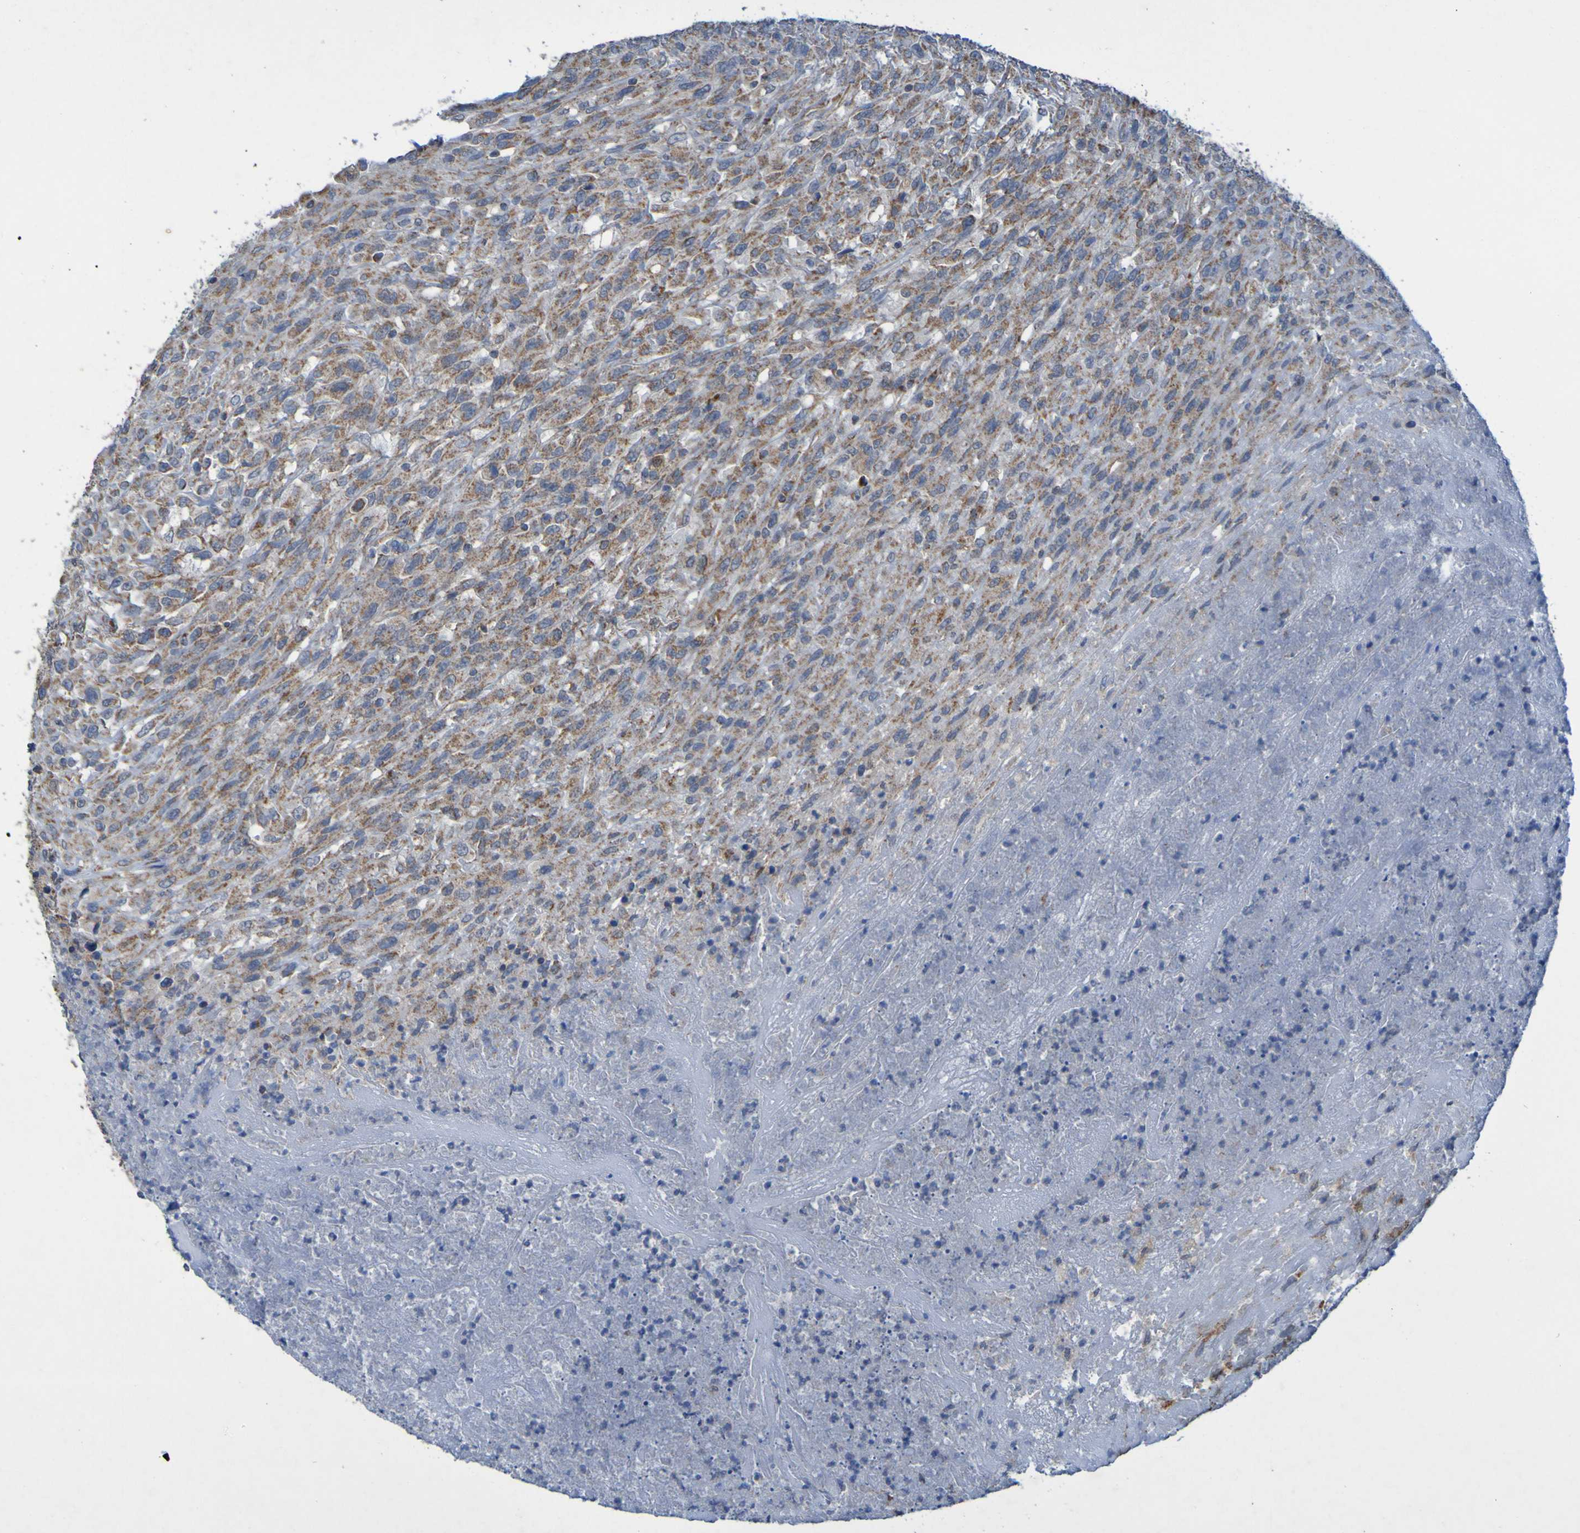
{"staining": {"intensity": "moderate", "quantity": ">75%", "location": "cytoplasmic/membranous"}, "tissue": "urothelial cancer", "cell_type": "Tumor cells", "image_type": "cancer", "snomed": [{"axis": "morphology", "description": "Urothelial carcinoma, High grade"}, {"axis": "topography", "description": "Urinary bladder"}], "caption": "IHC image of human urothelial cancer stained for a protein (brown), which exhibits medium levels of moderate cytoplasmic/membranous staining in about >75% of tumor cells.", "gene": "CCDC51", "patient": {"sex": "male", "age": 66}}